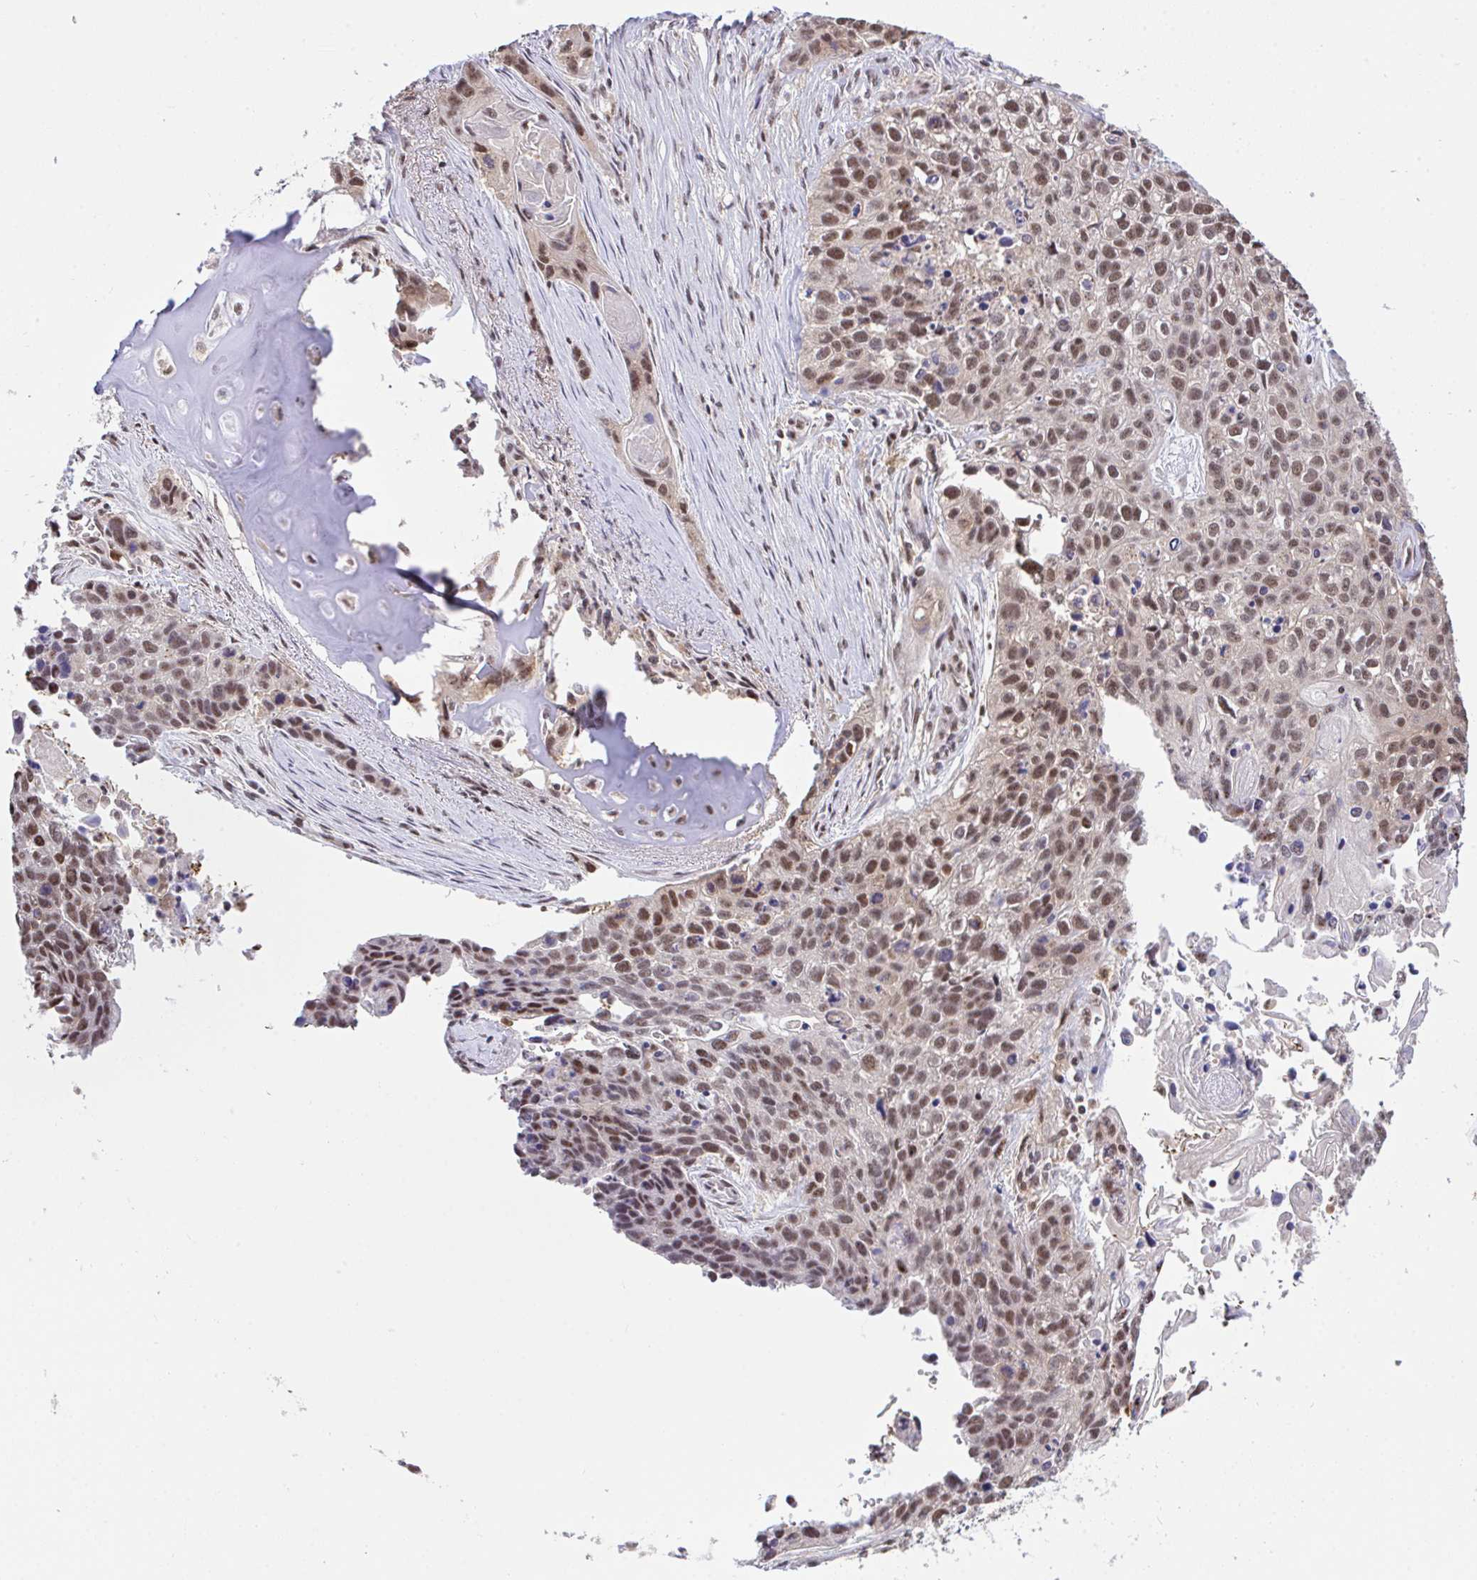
{"staining": {"intensity": "moderate", "quantity": ">75%", "location": "nuclear"}, "tissue": "lung cancer", "cell_type": "Tumor cells", "image_type": "cancer", "snomed": [{"axis": "morphology", "description": "Squamous cell carcinoma, NOS"}, {"axis": "topography", "description": "Lung"}], "caption": "Protein expression analysis of squamous cell carcinoma (lung) exhibits moderate nuclear staining in about >75% of tumor cells. (Stains: DAB in brown, nuclei in blue, Microscopy: brightfield microscopy at high magnification).", "gene": "OR6K3", "patient": {"sex": "male", "age": 74}}